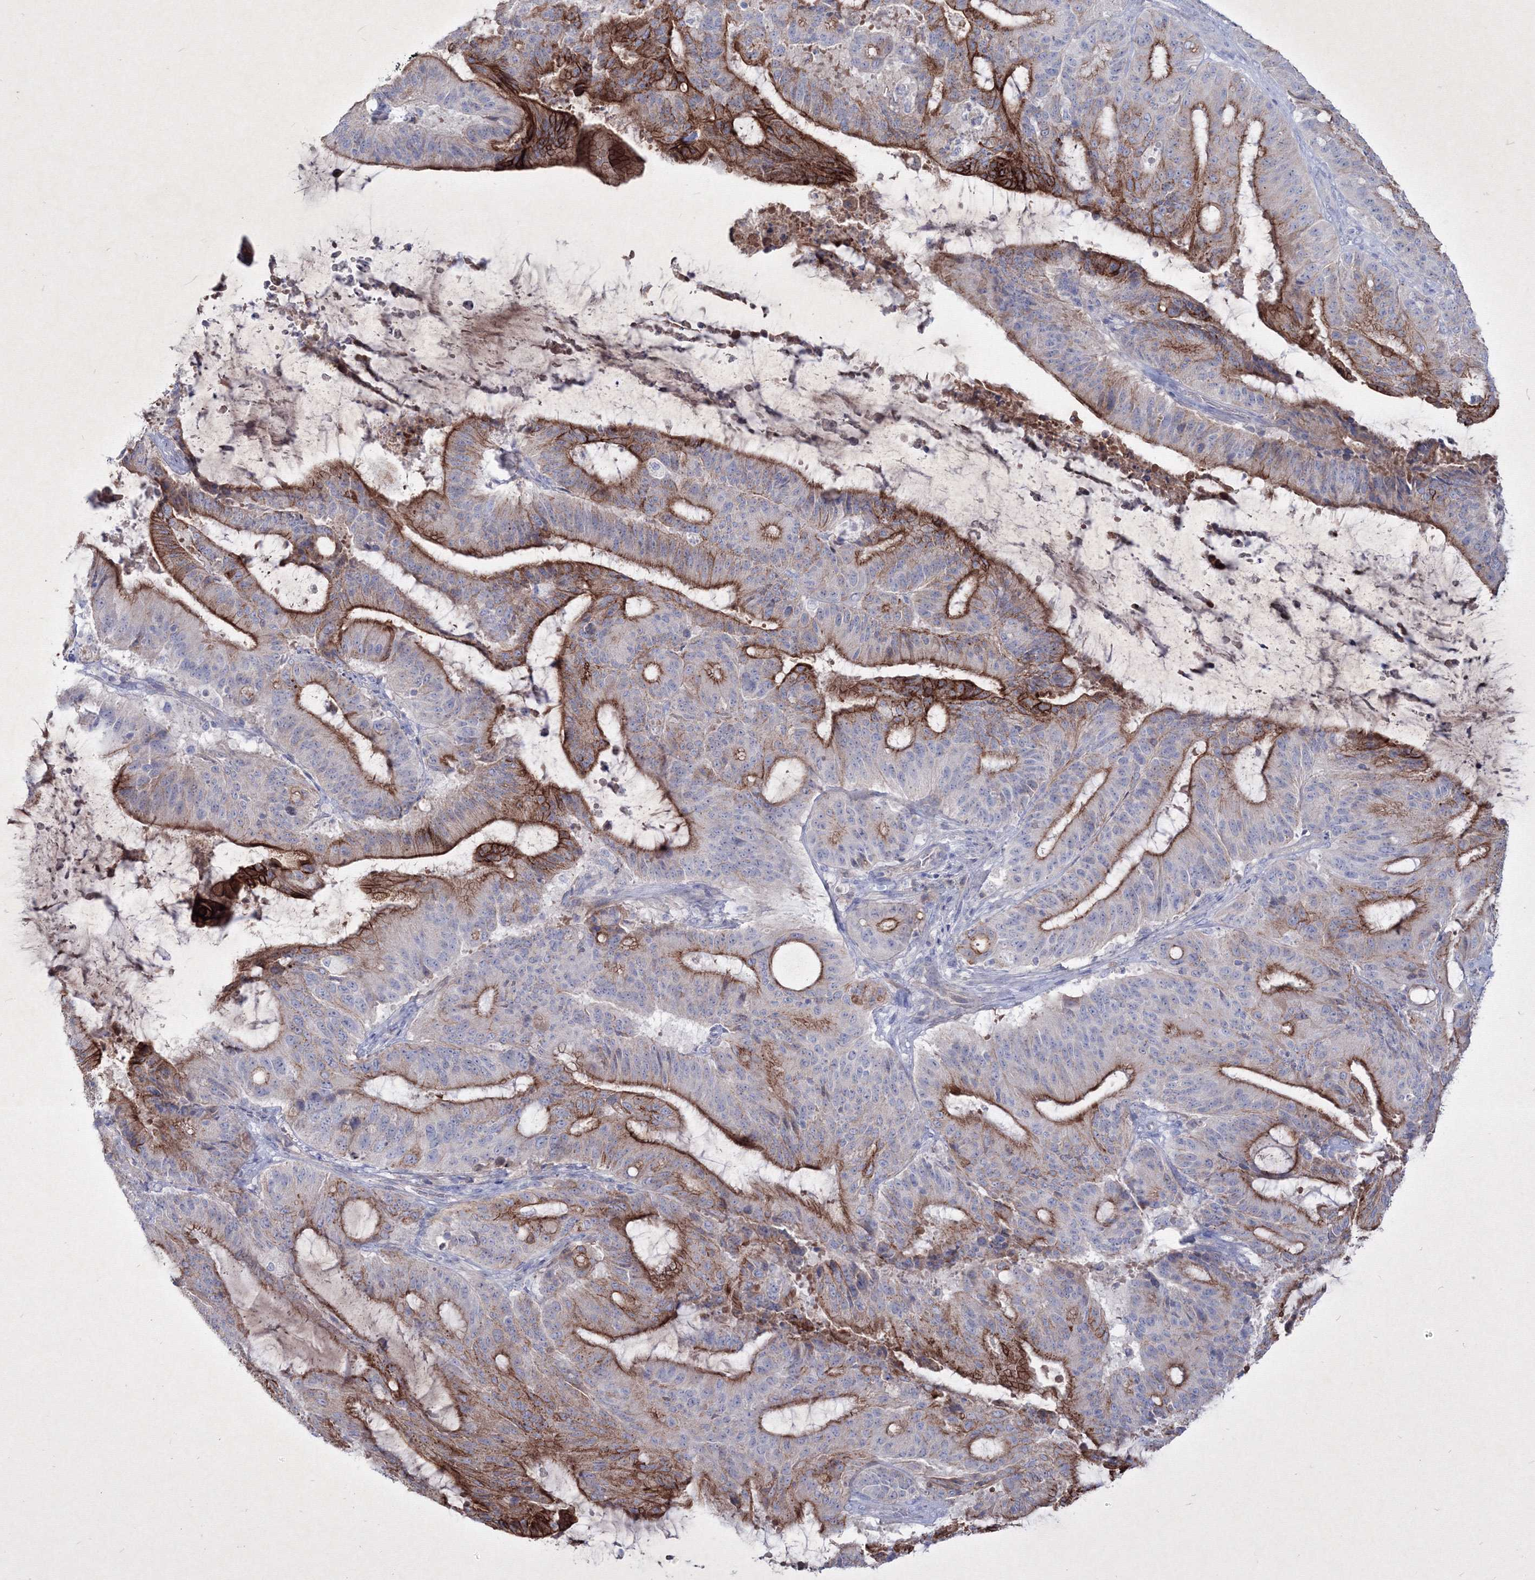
{"staining": {"intensity": "strong", "quantity": "<25%", "location": "cytoplasmic/membranous"}, "tissue": "liver cancer", "cell_type": "Tumor cells", "image_type": "cancer", "snomed": [{"axis": "morphology", "description": "Normal tissue, NOS"}, {"axis": "morphology", "description": "Cholangiocarcinoma"}, {"axis": "topography", "description": "Liver"}, {"axis": "topography", "description": "Peripheral nerve tissue"}], "caption": "Liver cancer tissue demonstrates strong cytoplasmic/membranous staining in approximately <25% of tumor cells, visualized by immunohistochemistry.", "gene": "TMEM139", "patient": {"sex": "female", "age": 73}}